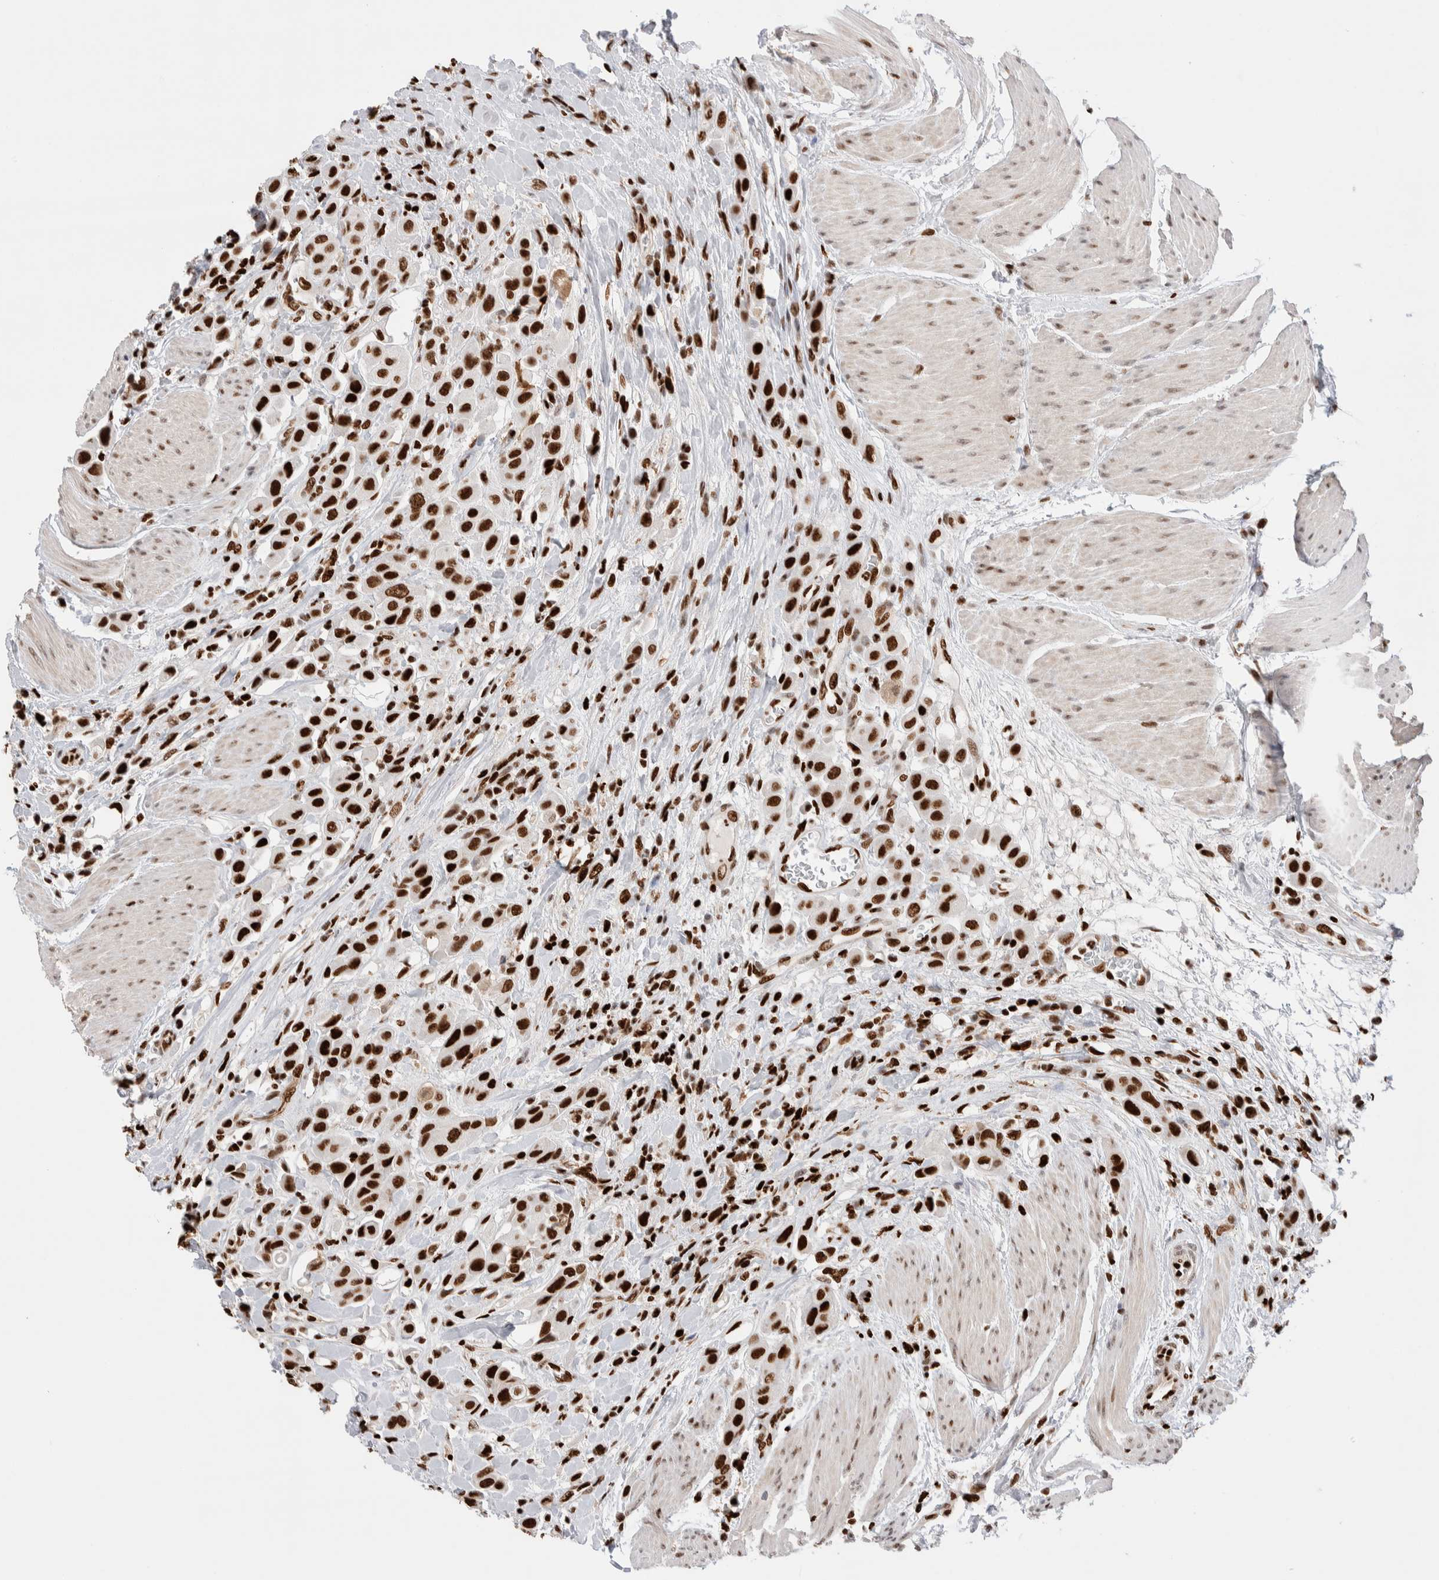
{"staining": {"intensity": "strong", "quantity": ">75%", "location": "nuclear"}, "tissue": "urothelial cancer", "cell_type": "Tumor cells", "image_type": "cancer", "snomed": [{"axis": "morphology", "description": "Urothelial carcinoma, High grade"}, {"axis": "topography", "description": "Urinary bladder"}], "caption": "Protein expression analysis of human high-grade urothelial carcinoma reveals strong nuclear expression in approximately >75% of tumor cells.", "gene": "RNASEK-C17orf49", "patient": {"sex": "male", "age": 50}}